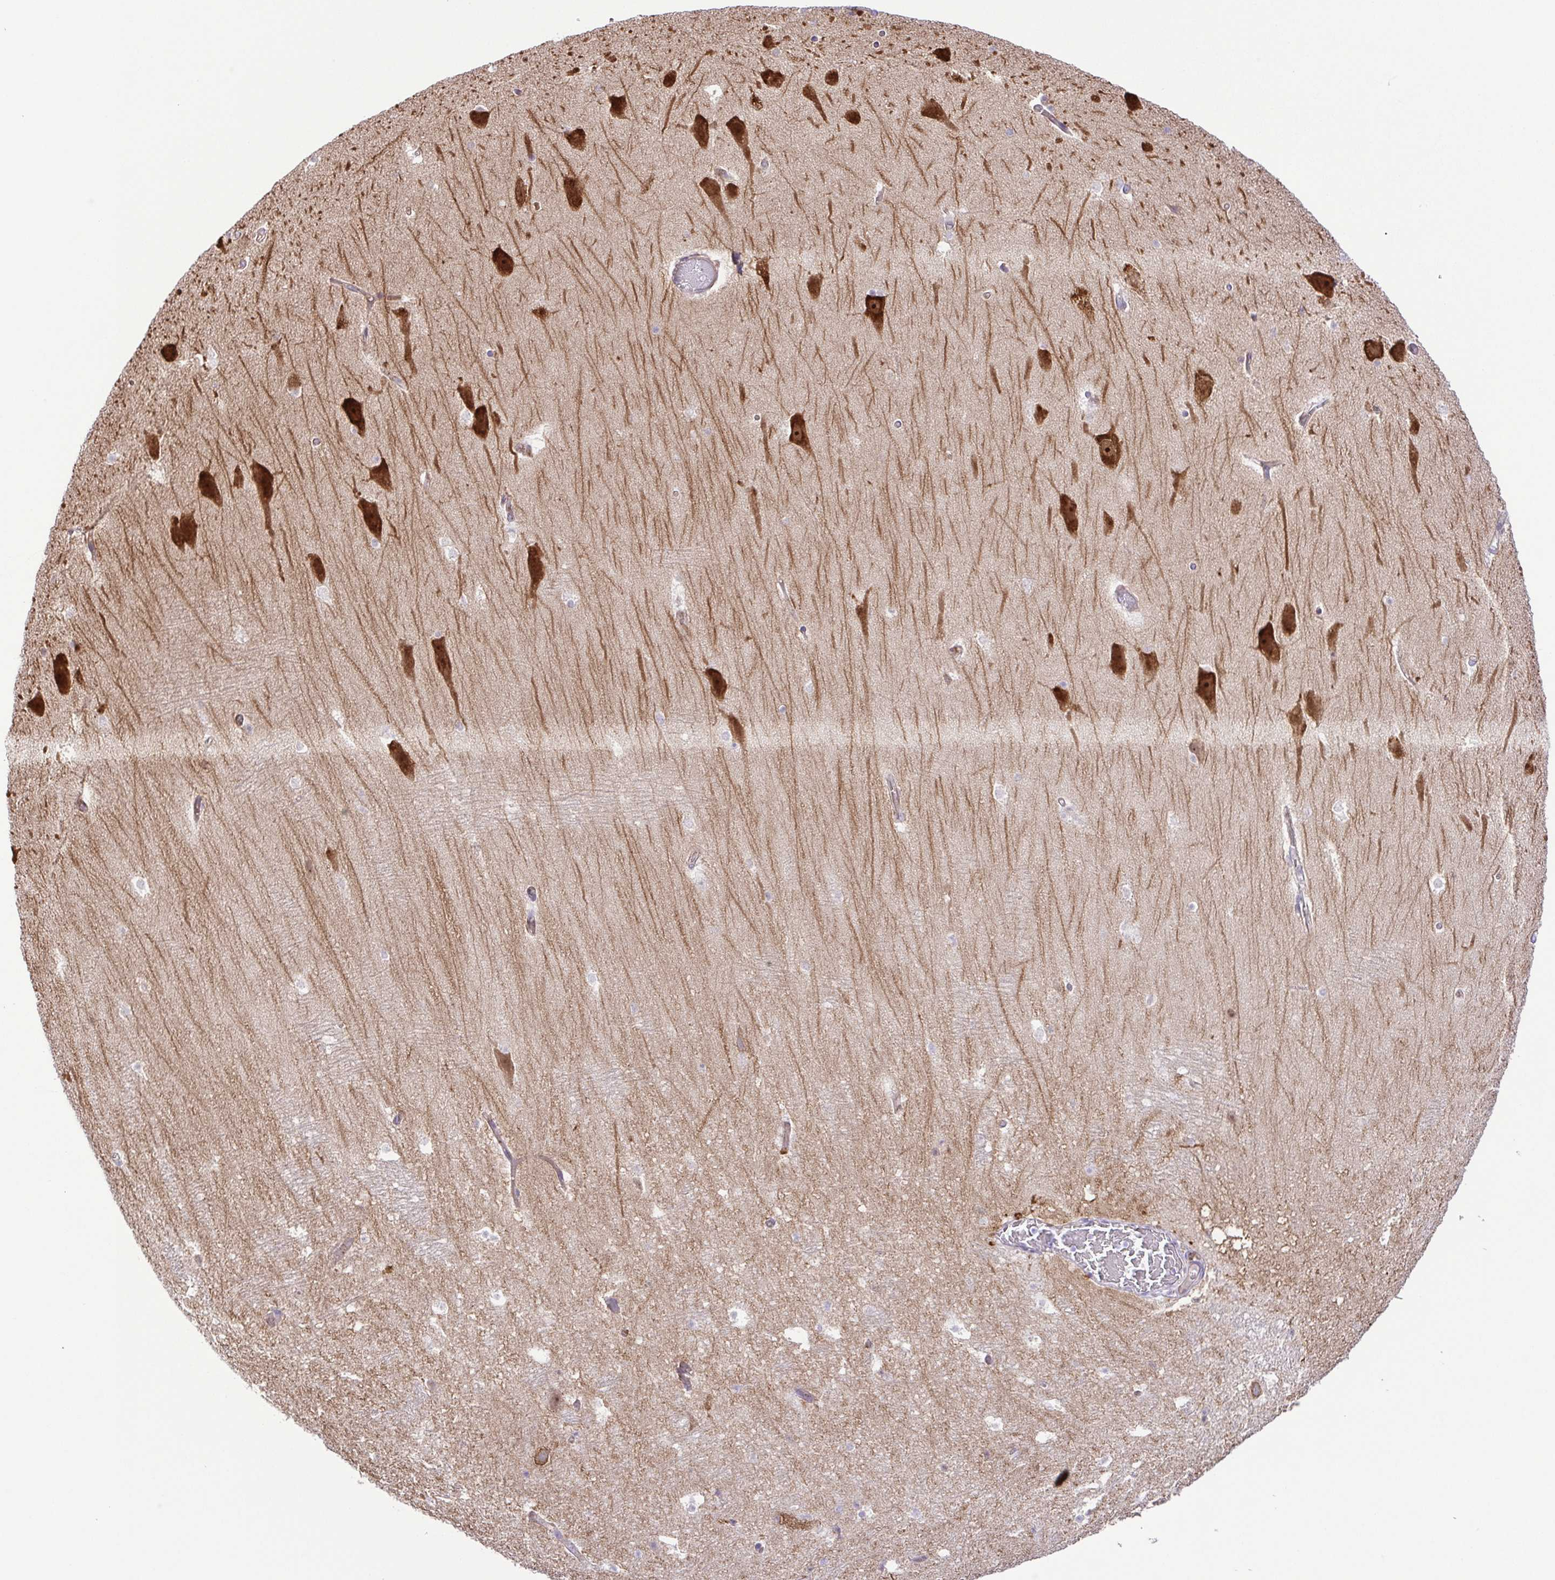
{"staining": {"intensity": "moderate", "quantity": "<25%", "location": "cytoplasmic/membranous"}, "tissue": "hippocampus", "cell_type": "Glial cells", "image_type": "normal", "snomed": [{"axis": "morphology", "description": "Normal tissue, NOS"}, {"axis": "topography", "description": "Hippocampus"}], "caption": "This photomicrograph shows immunohistochemistry (IHC) staining of normal hippocampus, with low moderate cytoplasmic/membranous expression in about <25% of glial cells.", "gene": "FLT1", "patient": {"sex": "male", "age": 26}}